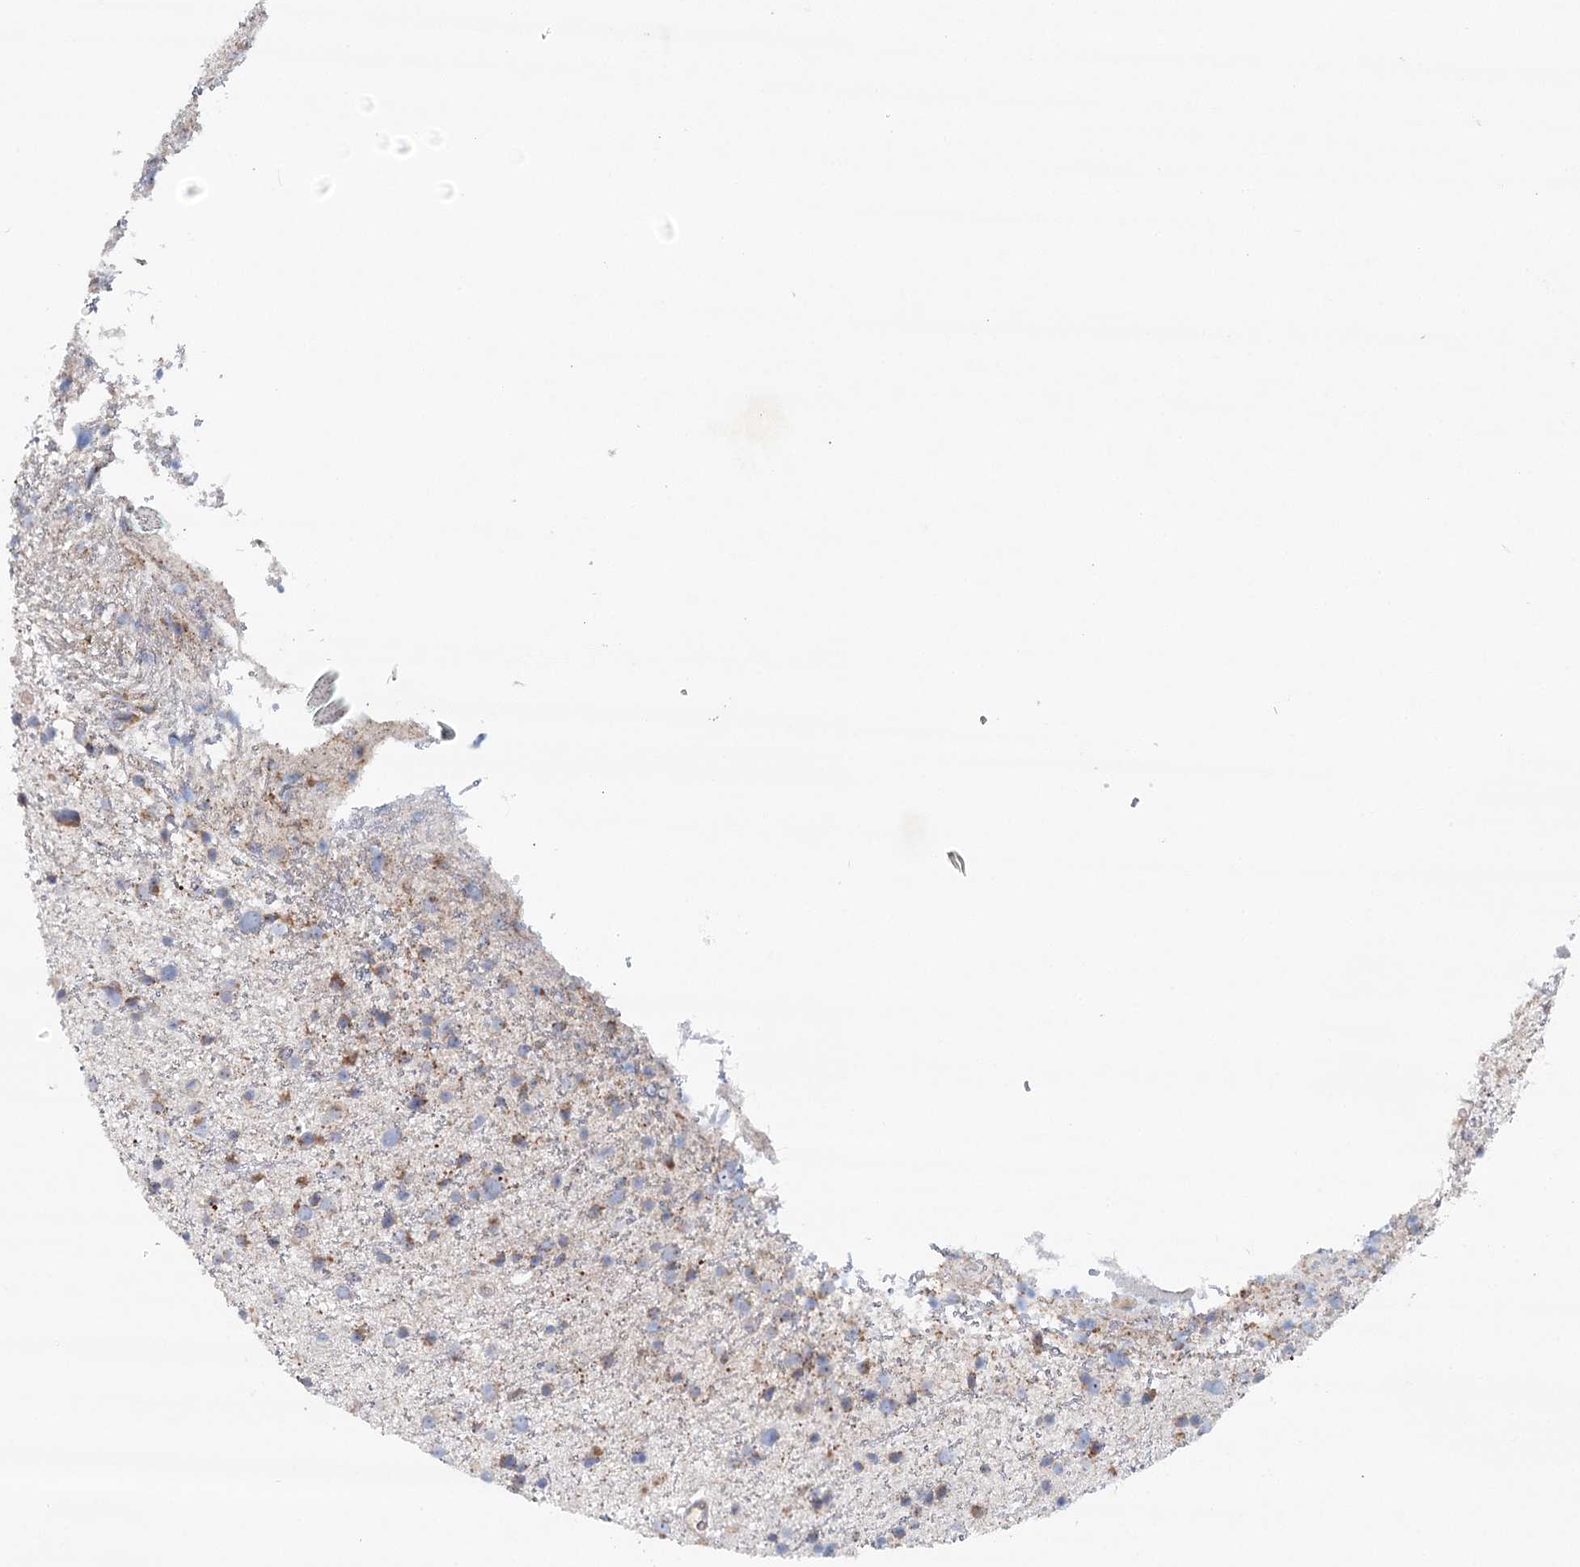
{"staining": {"intensity": "weak", "quantity": "25%-75%", "location": "cytoplasmic/membranous"}, "tissue": "glioma", "cell_type": "Tumor cells", "image_type": "cancer", "snomed": [{"axis": "morphology", "description": "Glioma, malignant, Low grade"}, {"axis": "topography", "description": "Cerebral cortex"}], "caption": "A low amount of weak cytoplasmic/membranous positivity is appreciated in approximately 25%-75% of tumor cells in glioma tissue.", "gene": "RBM43", "patient": {"sex": "female", "age": 39}}